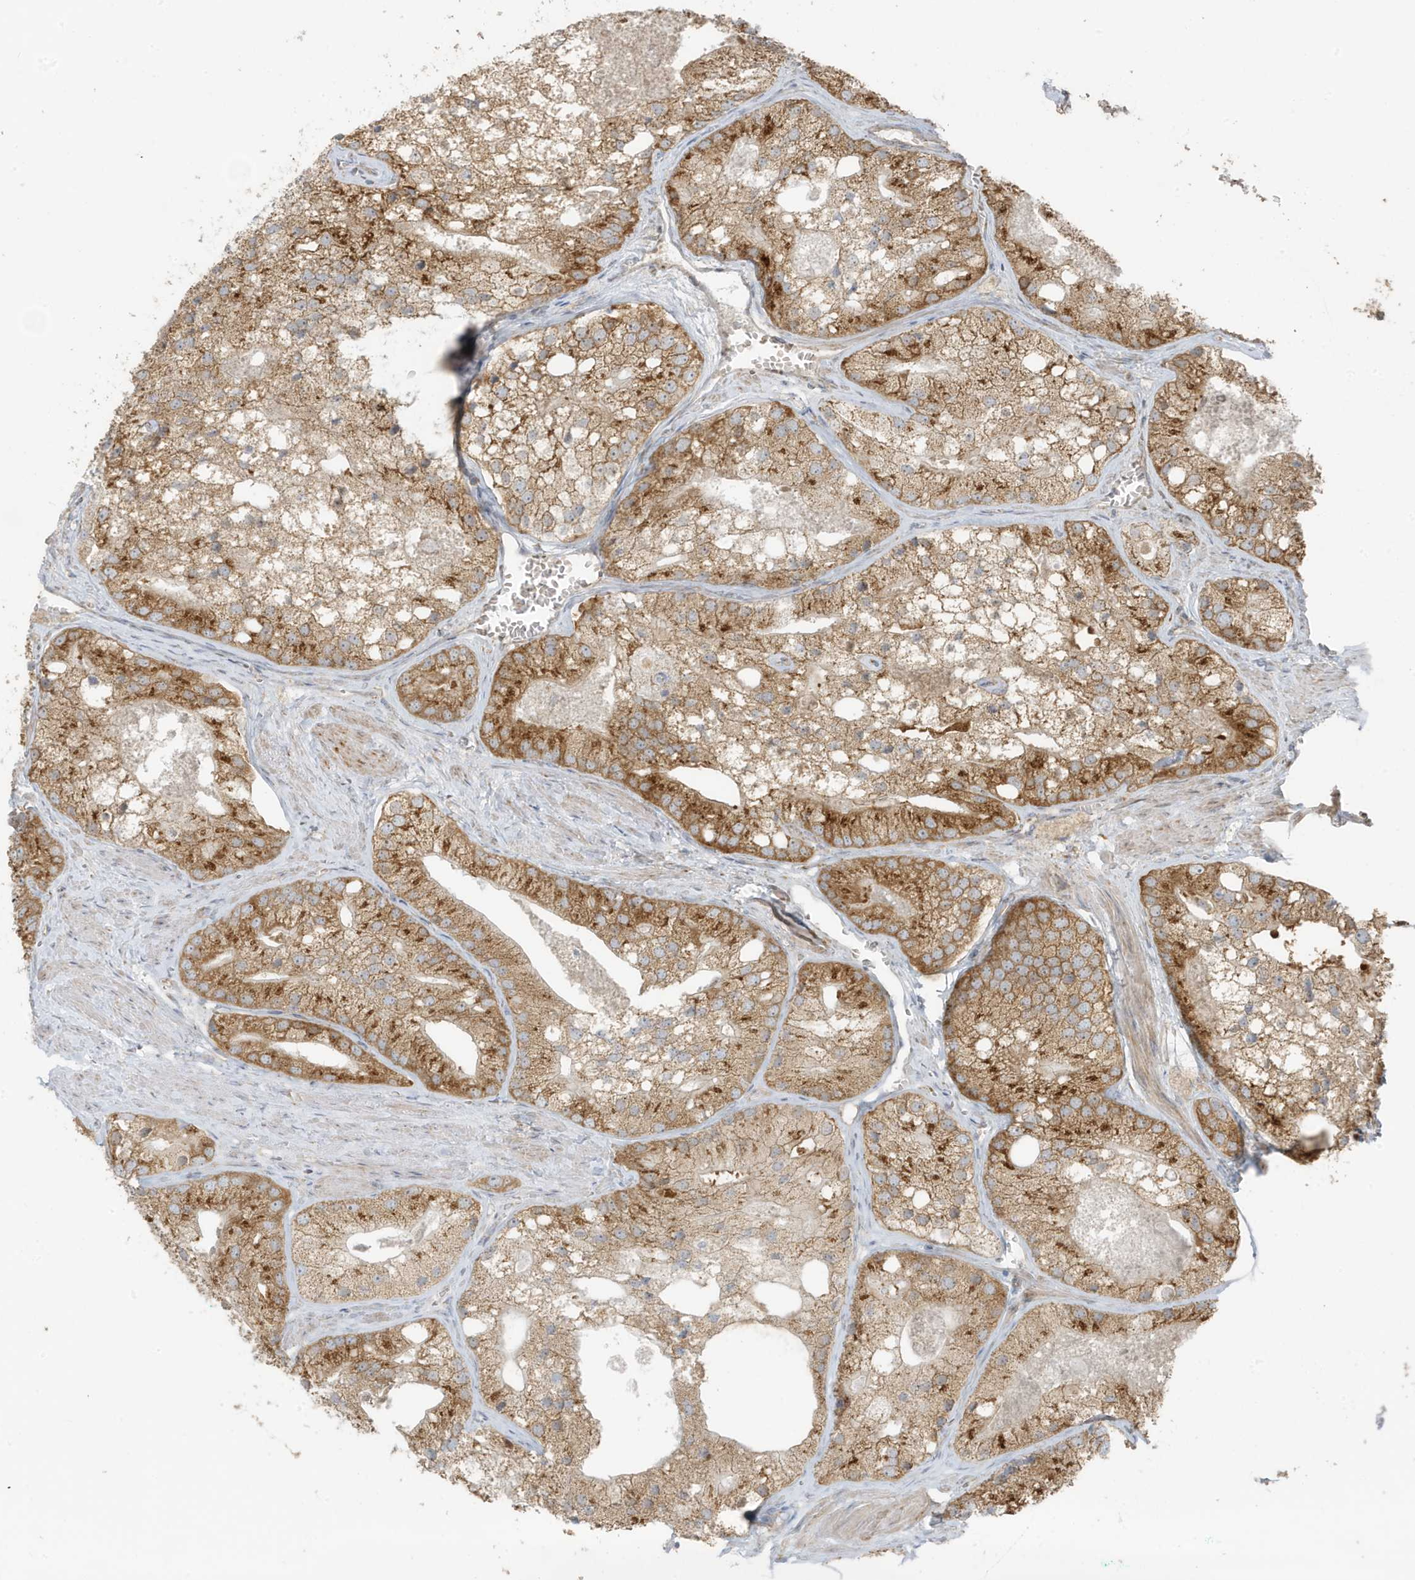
{"staining": {"intensity": "moderate", "quantity": ">75%", "location": "cytoplasmic/membranous"}, "tissue": "prostate cancer", "cell_type": "Tumor cells", "image_type": "cancer", "snomed": [{"axis": "morphology", "description": "Adenocarcinoma, Low grade"}, {"axis": "topography", "description": "Prostate"}], "caption": "IHC of prostate cancer displays medium levels of moderate cytoplasmic/membranous expression in about >75% of tumor cells.", "gene": "GOLGA4", "patient": {"sex": "male", "age": 69}}